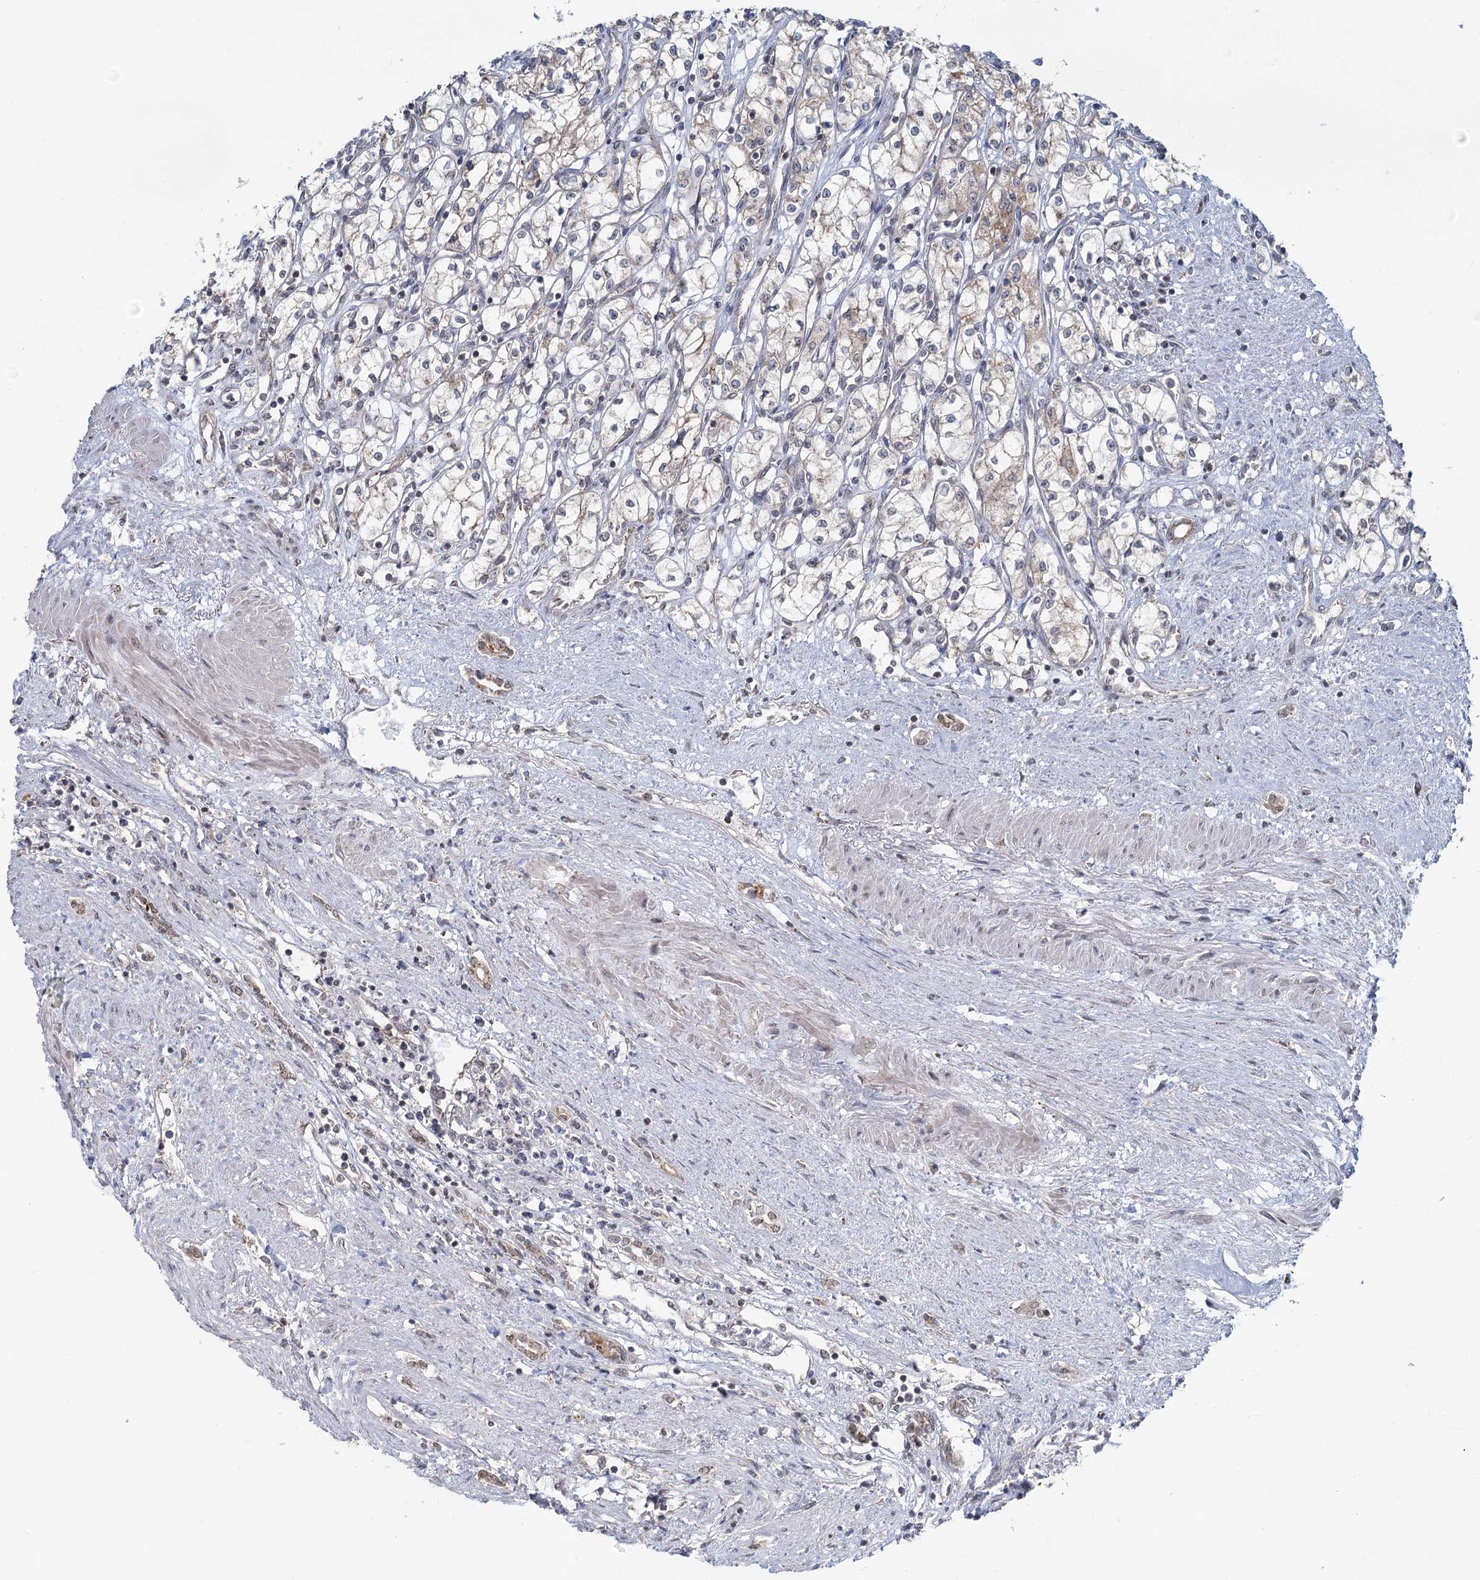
{"staining": {"intensity": "weak", "quantity": "<25%", "location": "cytoplasmic/membranous"}, "tissue": "renal cancer", "cell_type": "Tumor cells", "image_type": "cancer", "snomed": [{"axis": "morphology", "description": "Adenocarcinoma, NOS"}, {"axis": "topography", "description": "Kidney"}], "caption": "Immunohistochemistry (IHC) of renal adenocarcinoma displays no expression in tumor cells.", "gene": "GPALPP1", "patient": {"sex": "male", "age": 59}}